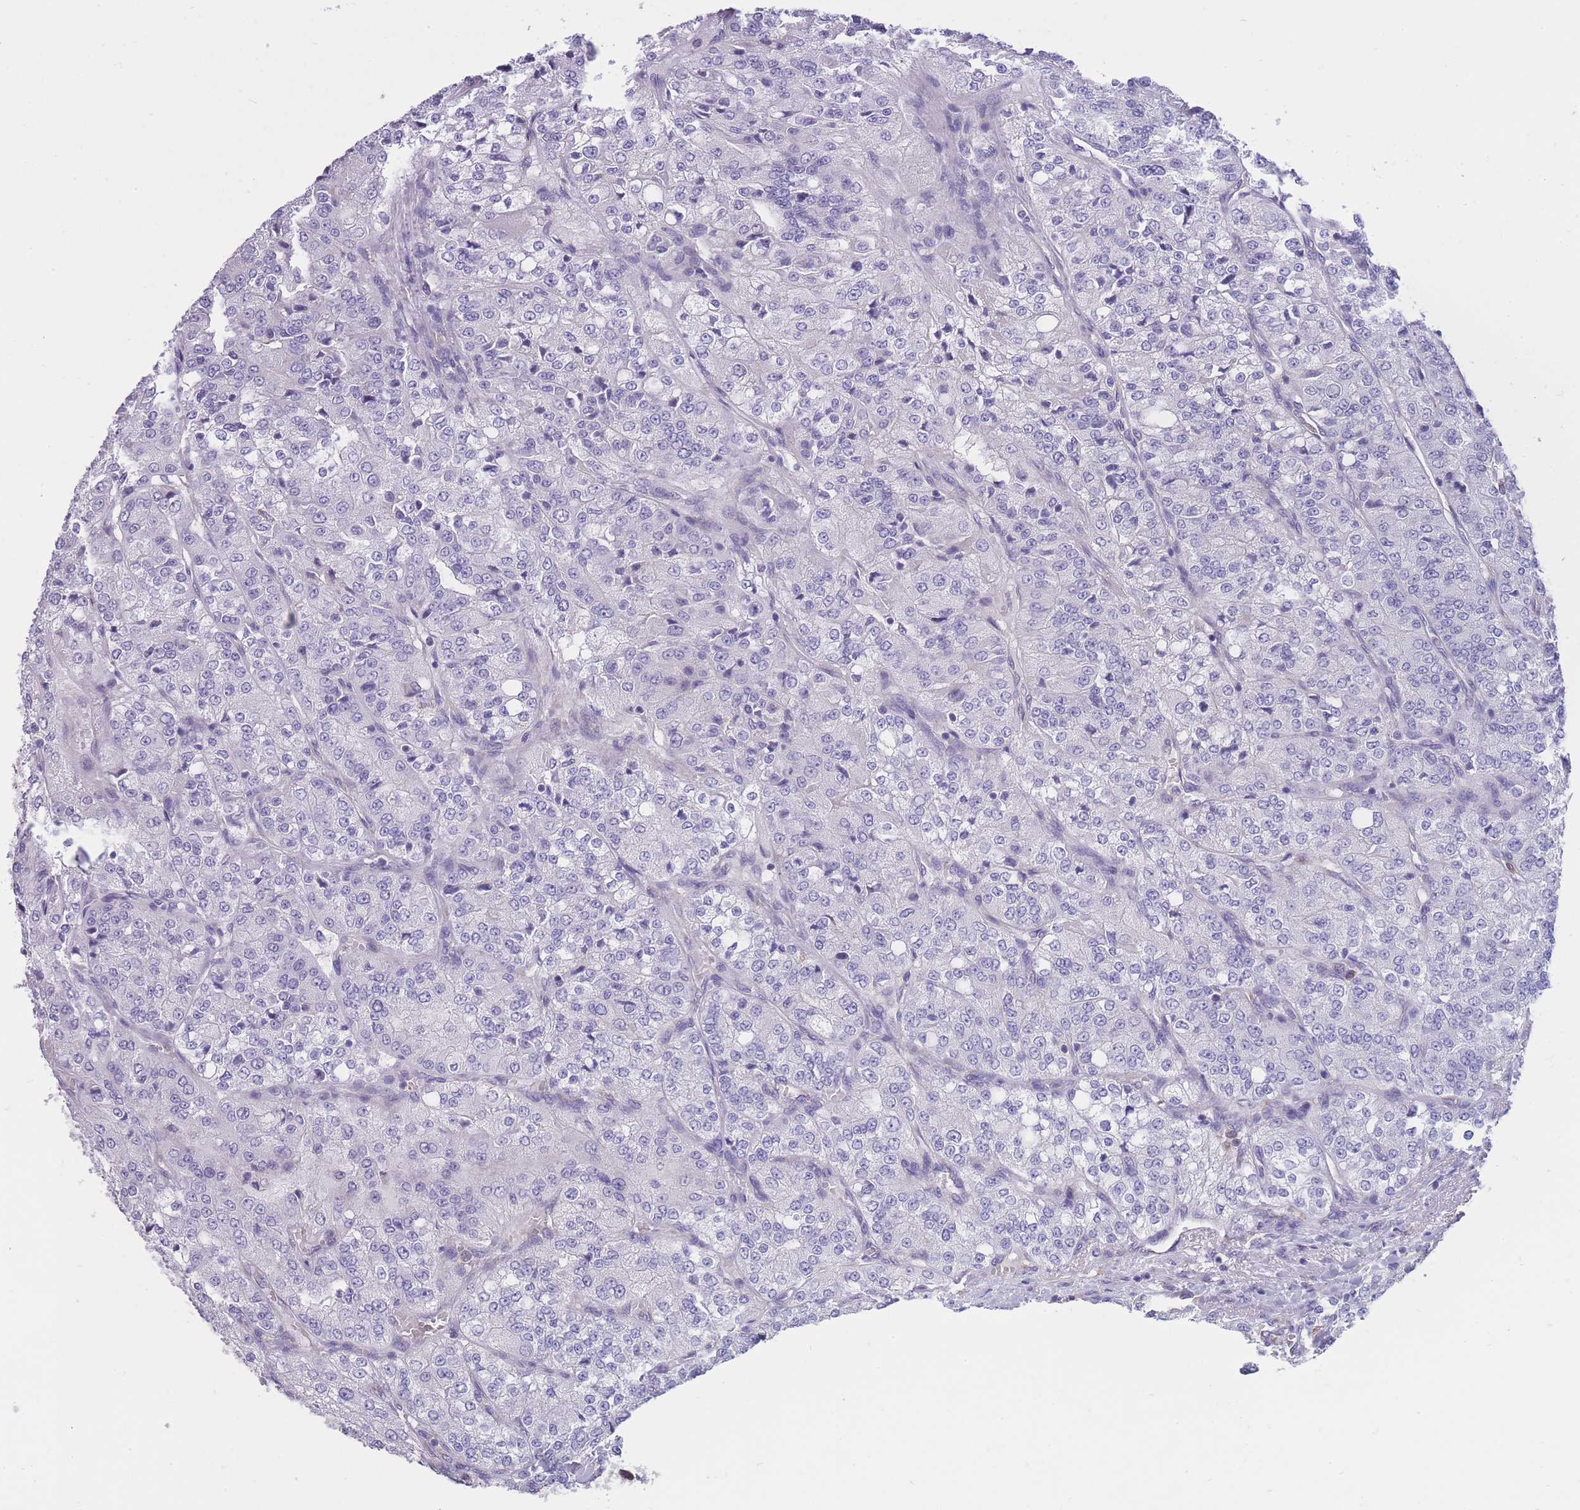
{"staining": {"intensity": "negative", "quantity": "none", "location": "none"}, "tissue": "renal cancer", "cell_type": "Tumor cells", "image_type": "cancer", "snomed": [{"axis": "morphology", "description": "Adenocarcinoma, NOS"}, {"axis": "topography", "description": "Kidney"}], "caption": "There is no significant staining in tumor cells of renal adenocarcinoma. Nuclei are stained in blue.", "gene": "ZNF662", "patient": {"sex": "female", "age": 63}}